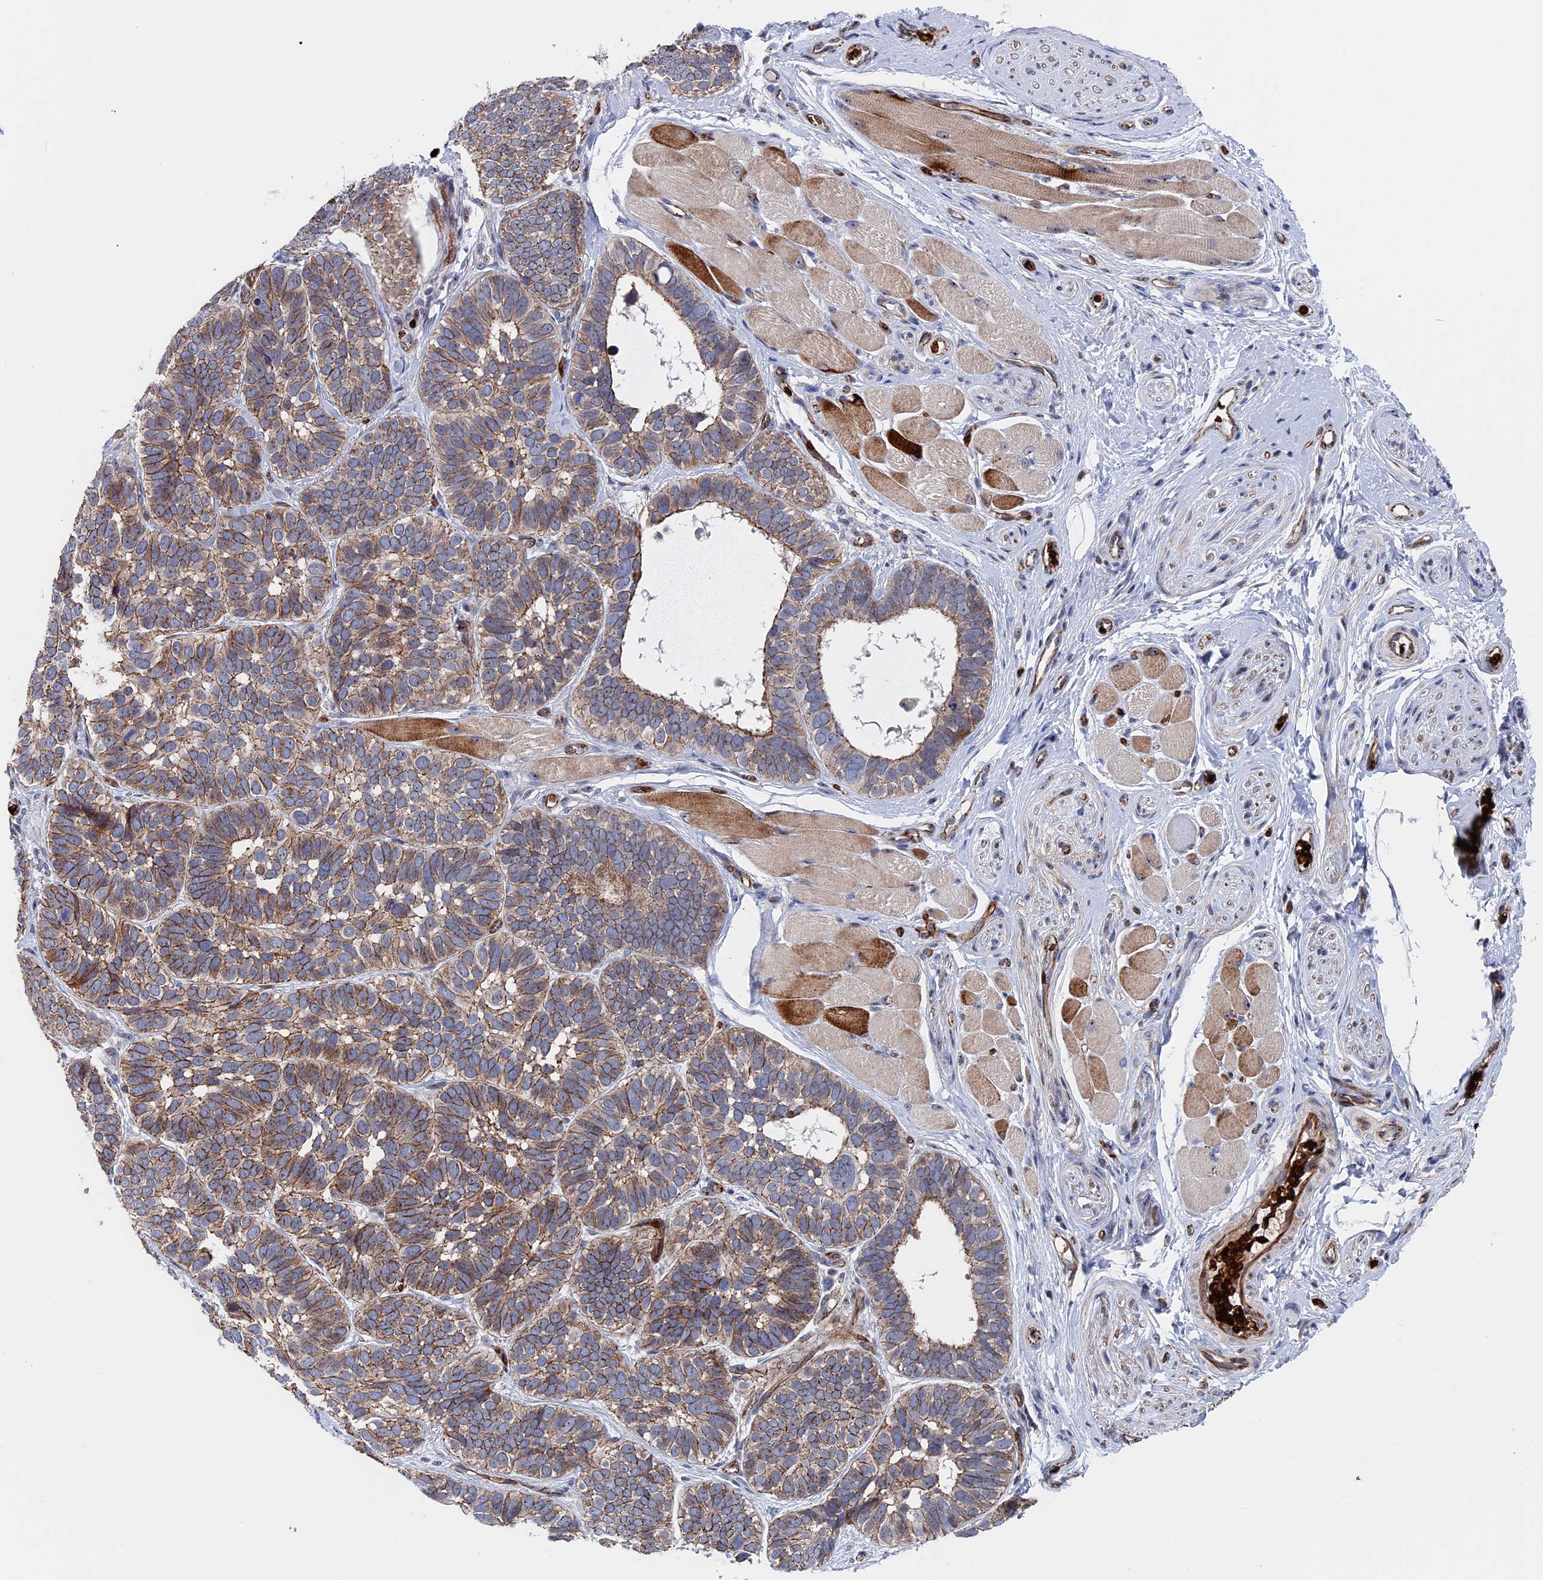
{"staining": {"intensity": "moderate", "quantity": ">75%", "location": "cytoplasmic/membranous"}, "tissue": "skin cancer", "cell_type": "Tumor cells", "image_type": "cancer", "snomed": [{"axis": "morphology", "description": "Basal cell carcinoma"}, {"axis": "topography", "description": "Skin"}], "caption": "DAB immunohistochemical staining of skin cancer shows moderate cytoplasmic/membranous protein positivity in approximately >75% of tumor cells.", "gene": "EXOSC9", "patient": {"sex": "male", "age": 62}}